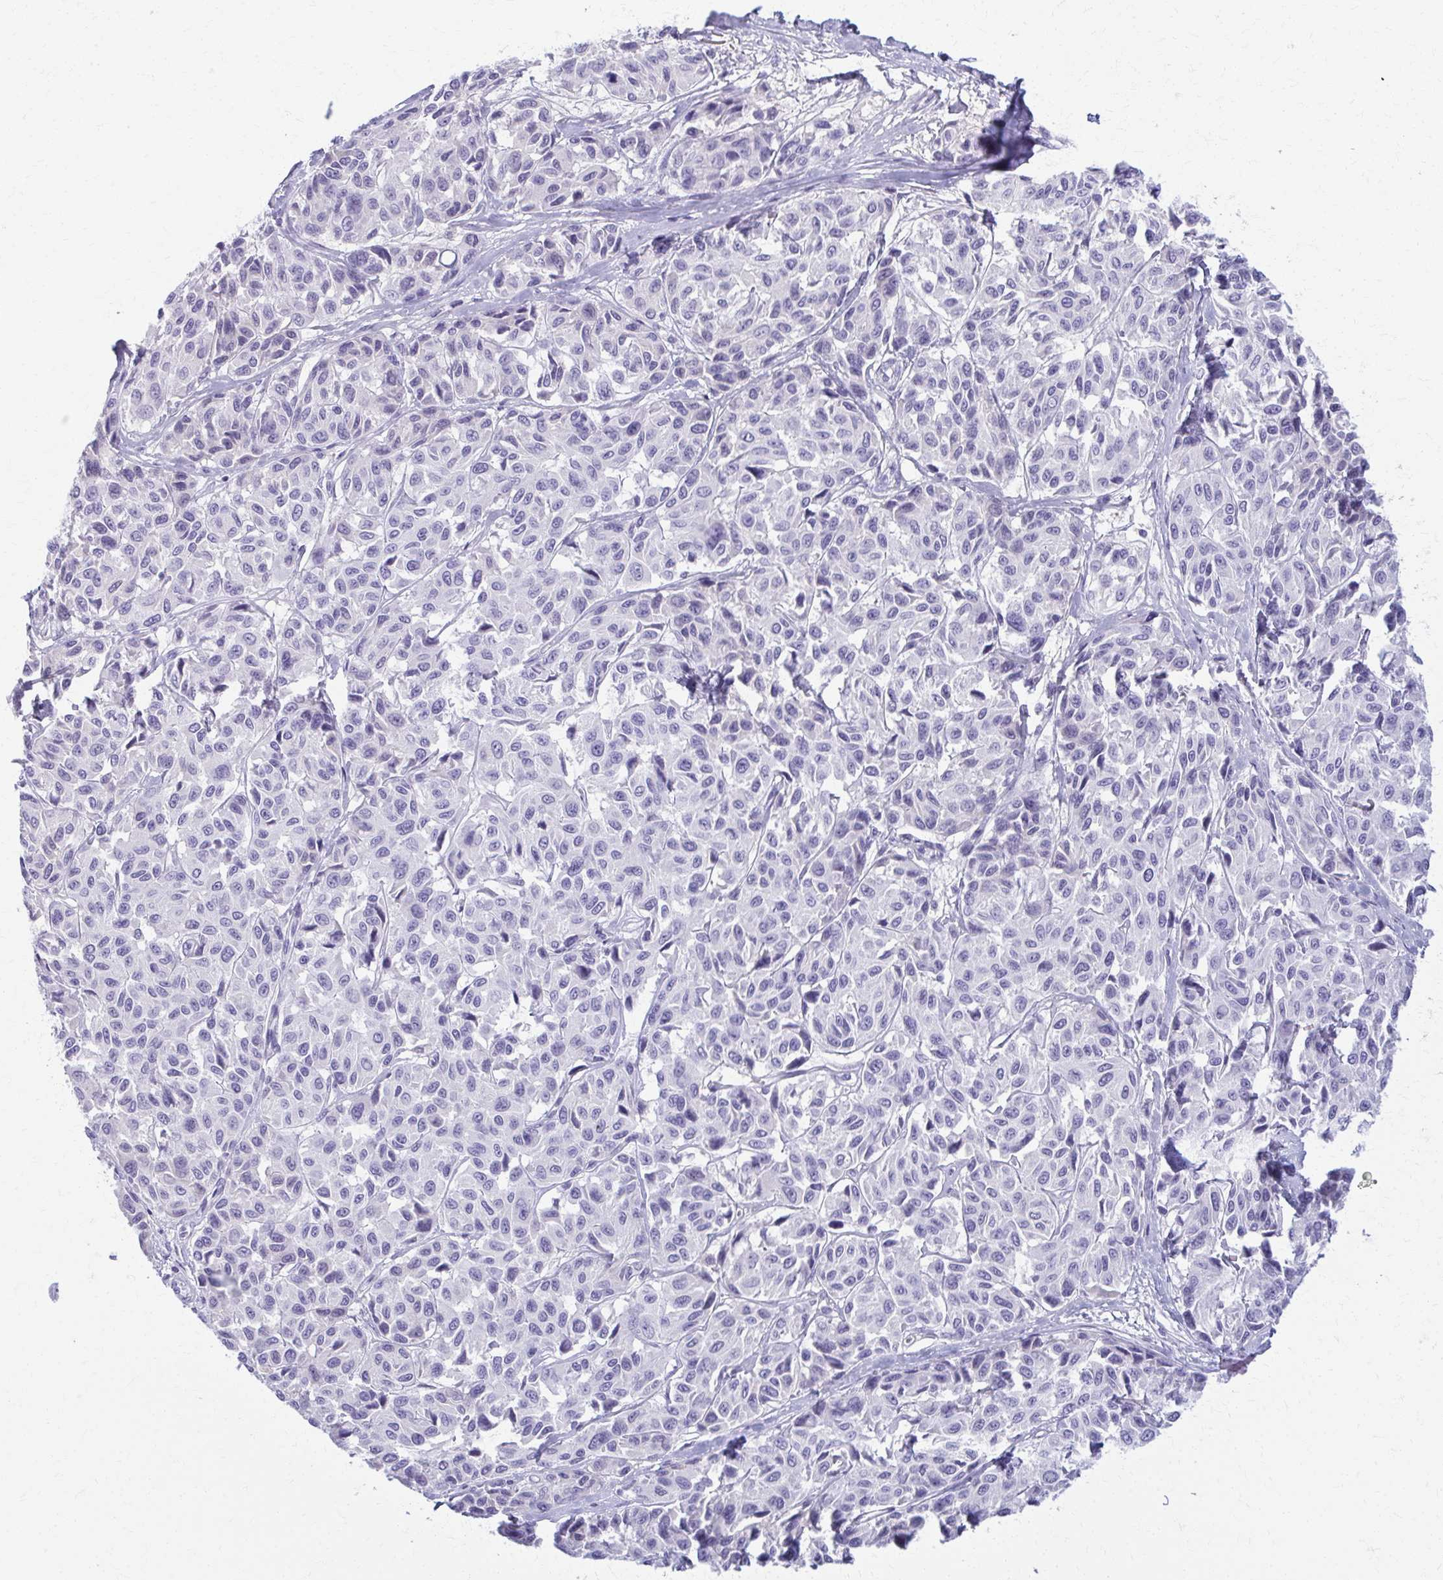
{"staining": {"intensity": "negative", "quantity": "none", "location": "none"}, "tissue": "melanoma", "cell_type": "Tumor cells", "image_type": "cancer", "snomed": [{"axis": "morphology", "description": "Malignant melanoma, NOS"}, {"axis": "topography", "description": "Skin"}], "caption": "An image of melanoma stained for a protein shows no brown staining in tumor cells.", "gene": "OR4M1", "patient": {"sex": "female", "age": 66}}